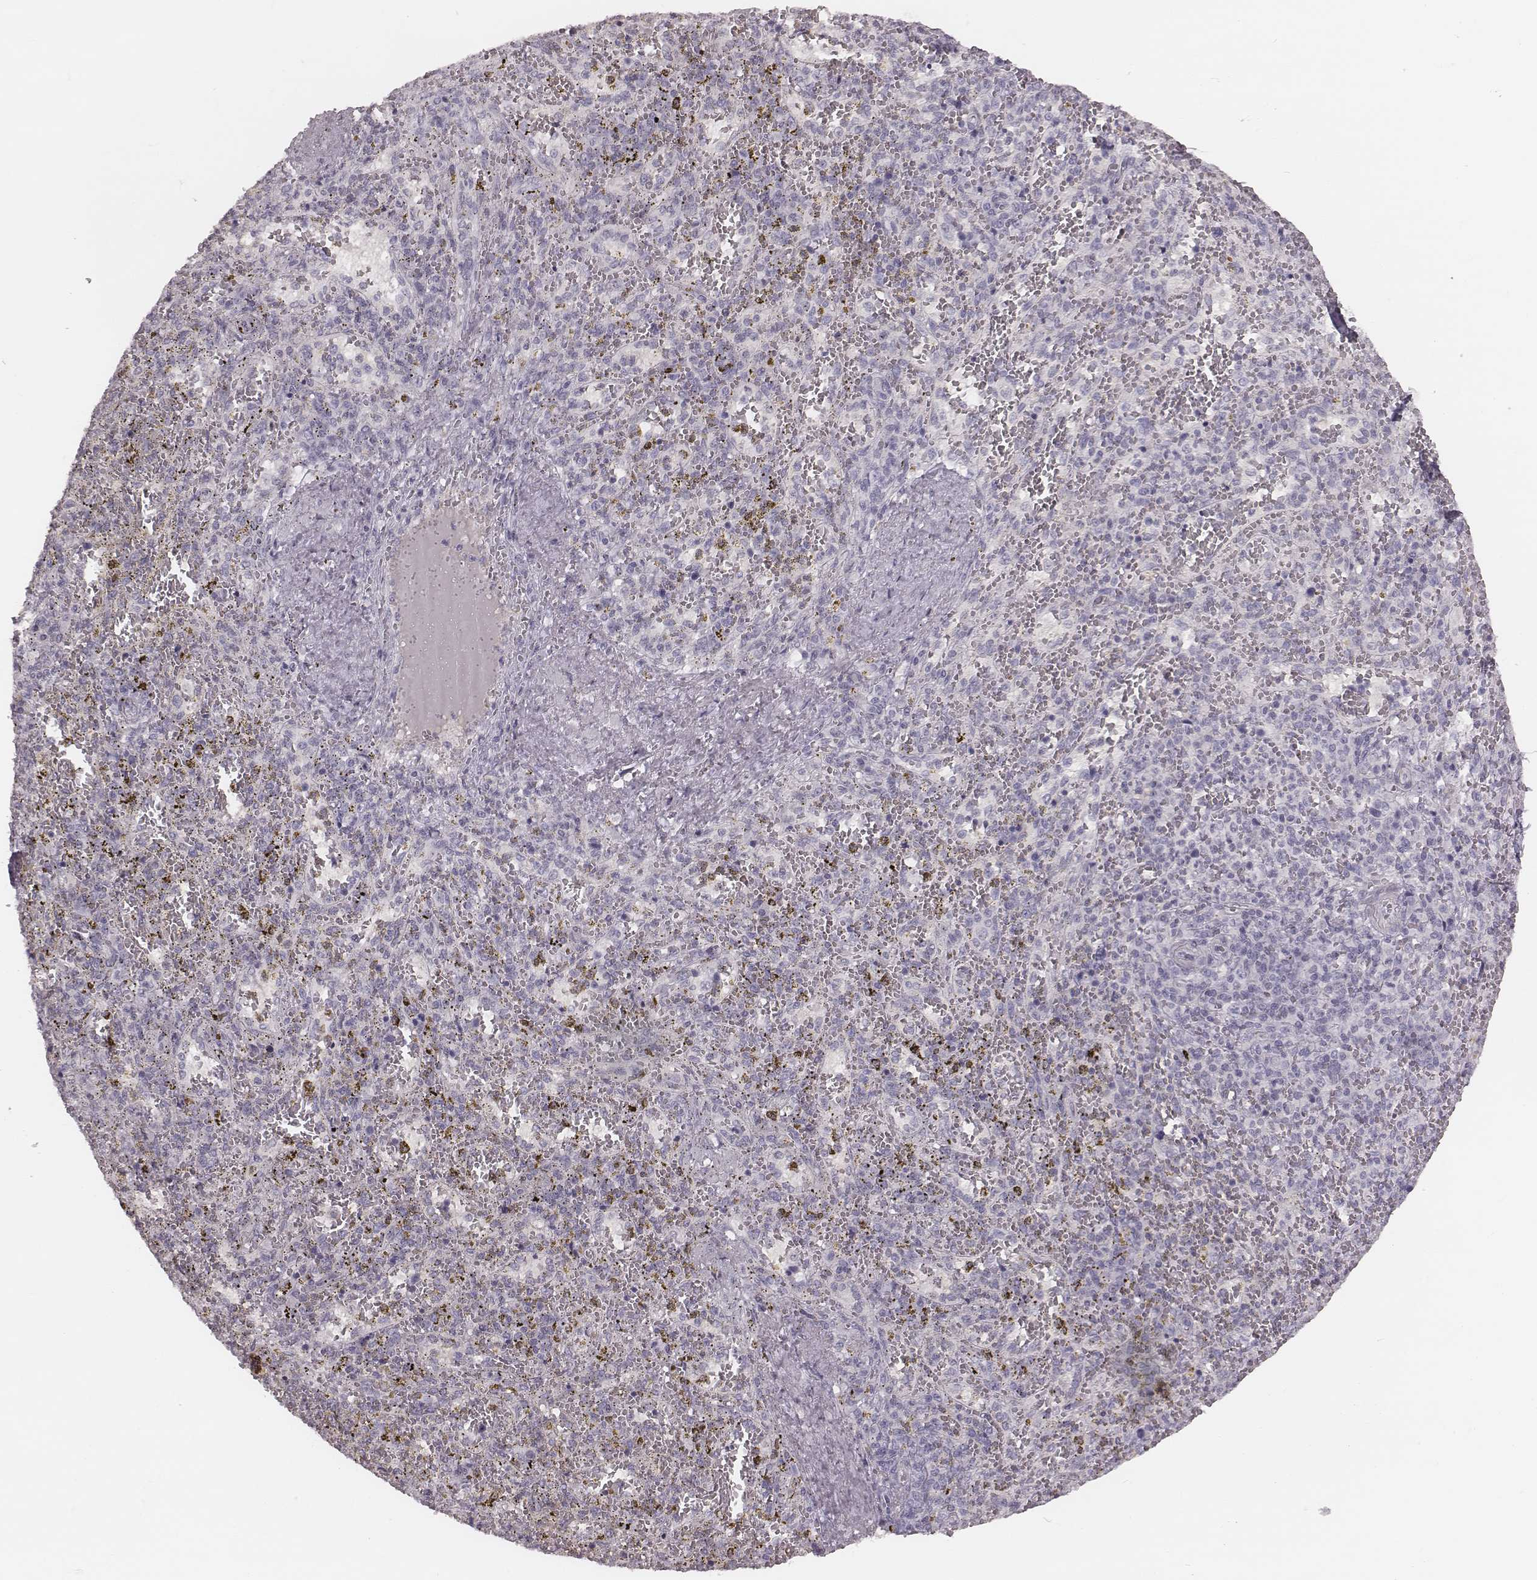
{"staining": {"intensity": "weak", "quantity": "<25%", "location": "nuclear"}, "tissue": "spleen", "cell_type": "Cells in red pulp", "image_type": "normal", "snomed": [{"axis": "morphology", "description": "Normal tissue, NOS"}, {"axis": "topography", "description": "Spleen"}], "caption": "IHC histopathology image of benign spleen: spleen stained with DAB (3,3'-diaminobenzidine) displays no significant protein expression in cells in red pulp. The staining was performed using DAB (3,3'-diaminobenzidine) to visualize the protein expression in brown, while the nuclei were stained in blue with hematoxylin (Magnification: 20x).", "gene": "S100Z", "patient": {"sex": "female", "age": 50}}